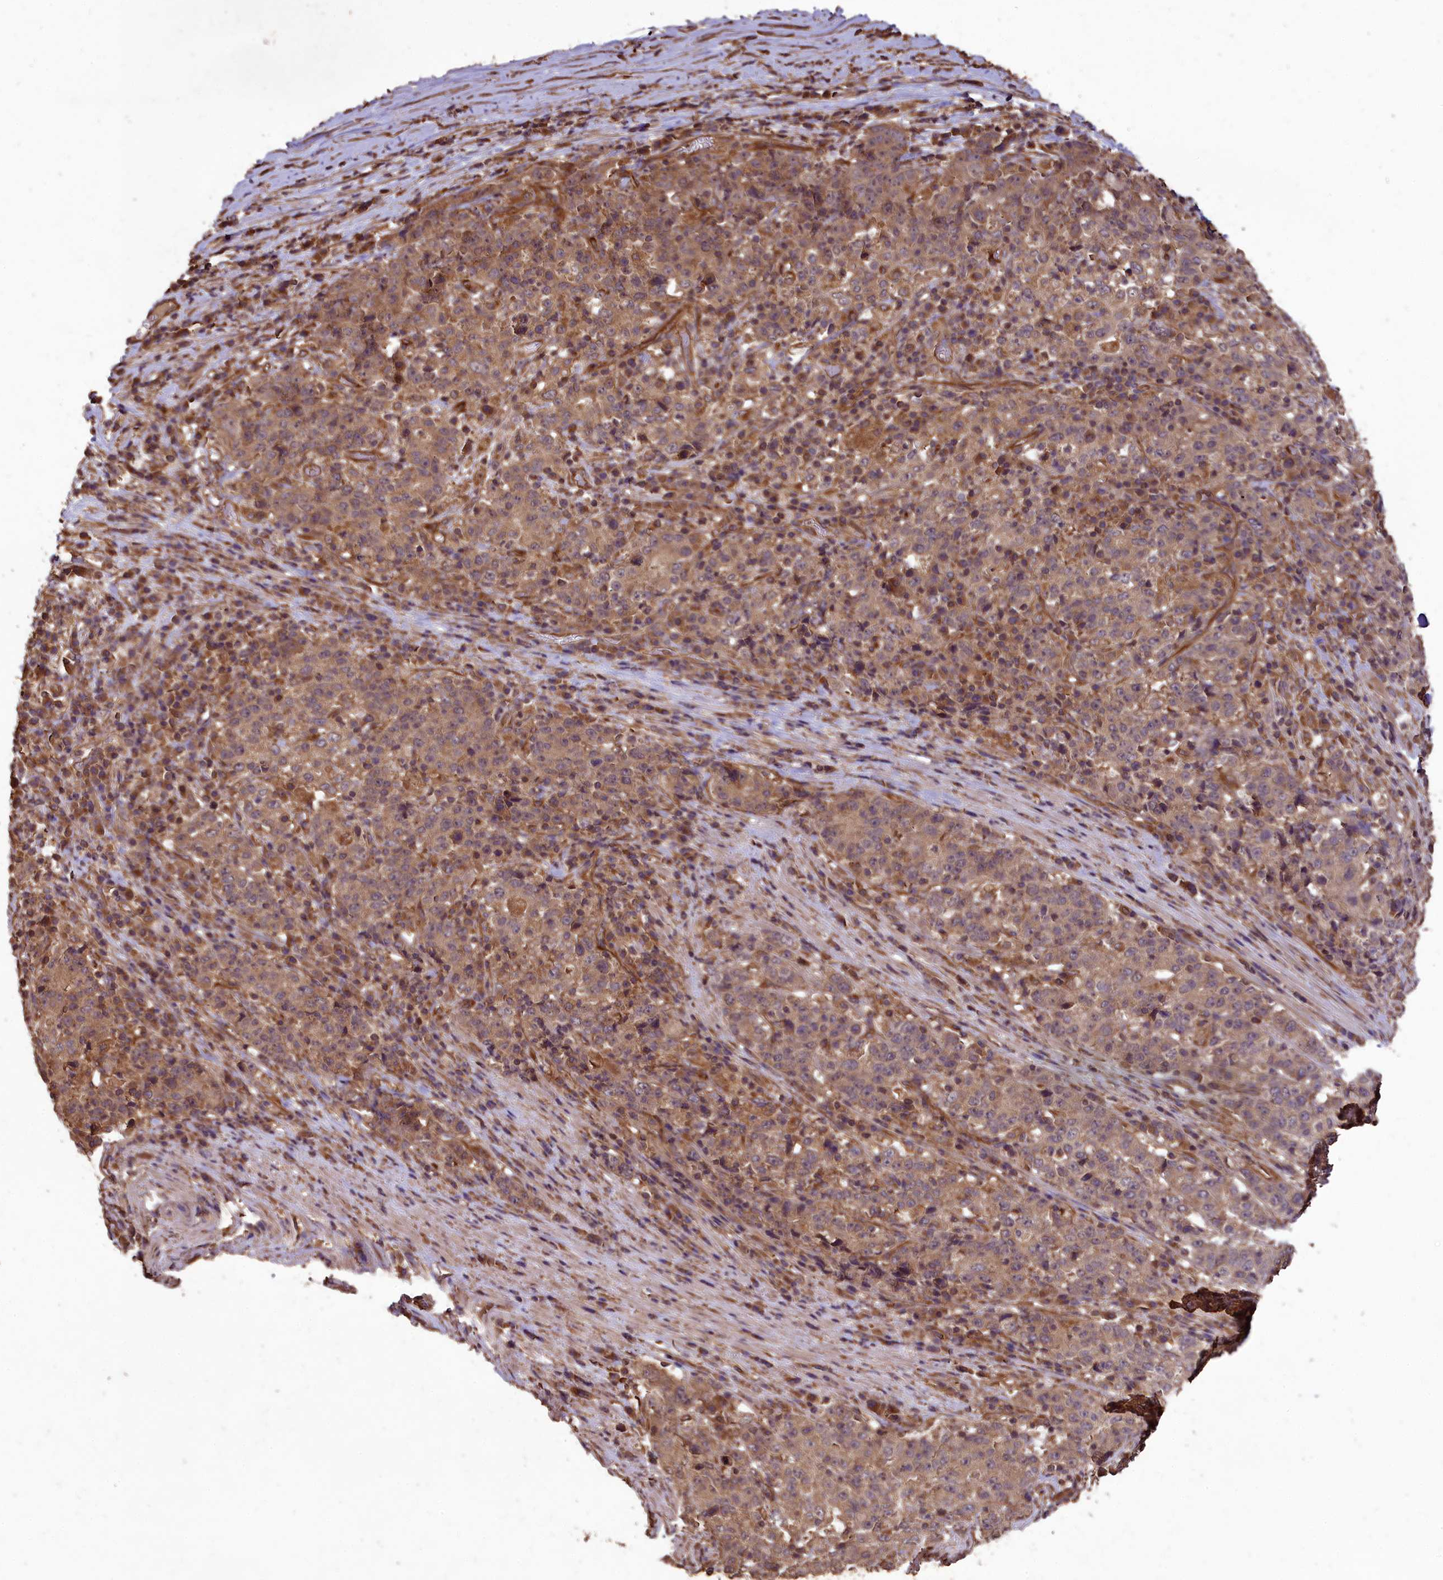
{"staining": {"intensity": "moderate", "quantity": ">75%", "location": "cytoplasmic/membranous"}, "tissue": "stomach cancer", "cell_type": "Tumor cells", "image_type": "cancer", "snomed": [{"axis": "morphology", "description": "Adenocarcinoma, NOS"}, {"axis": "topography", "description": "Stomach"}], "caption": "Adenocarcinoma (stomach) stained with a brown dye reveals moderate cytoplasmic/membranous positive staining in approximately >75% of tumor cells.", "gene": "TTLL10", "patient": {"sex": "male", "age": 59}}